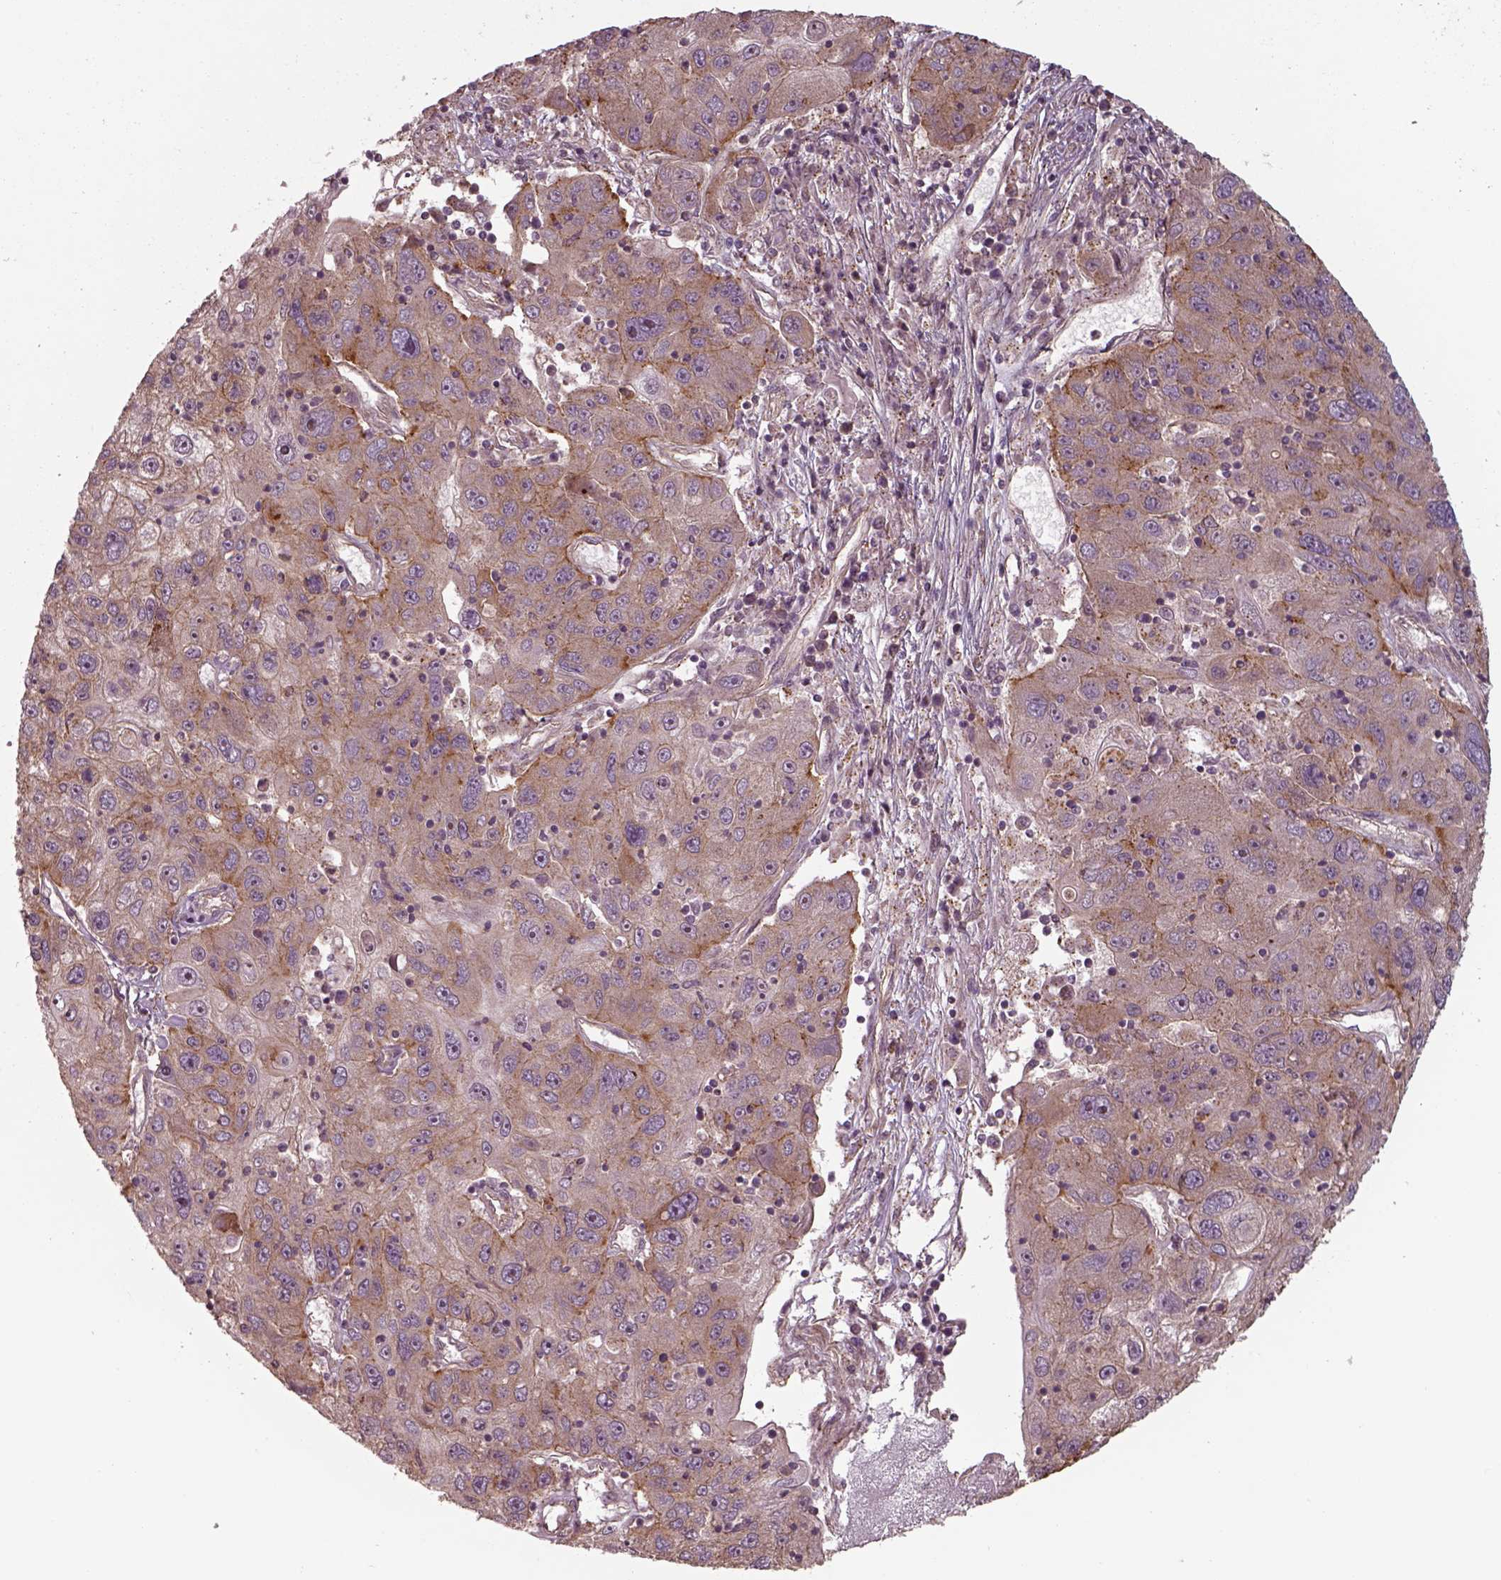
{"staining": {"intensity": "moderate", "quantity": "25%-75%", "location": "cytoplasmic/membranous"}, "tissue": "stomach cancer", "cell_type": "Tumor cells", "image_type": "cancer", "snomed": [{"axis": "morphology", "description": "Adenocarcinoma, NOS"}, {"axis": "topography", "description": "Stomach"}], "caption": "Immunohistochemistry (IHC) (DAB (3,3'-diaminobenzidine)) staining of human stomach adenocarcinoma displays moderate cytoplasmic/membranous protein positivity in about 25%-75% of tumor cells.", "gene": "CHMP3", "patient": {"sex": "male", "age": 56}}